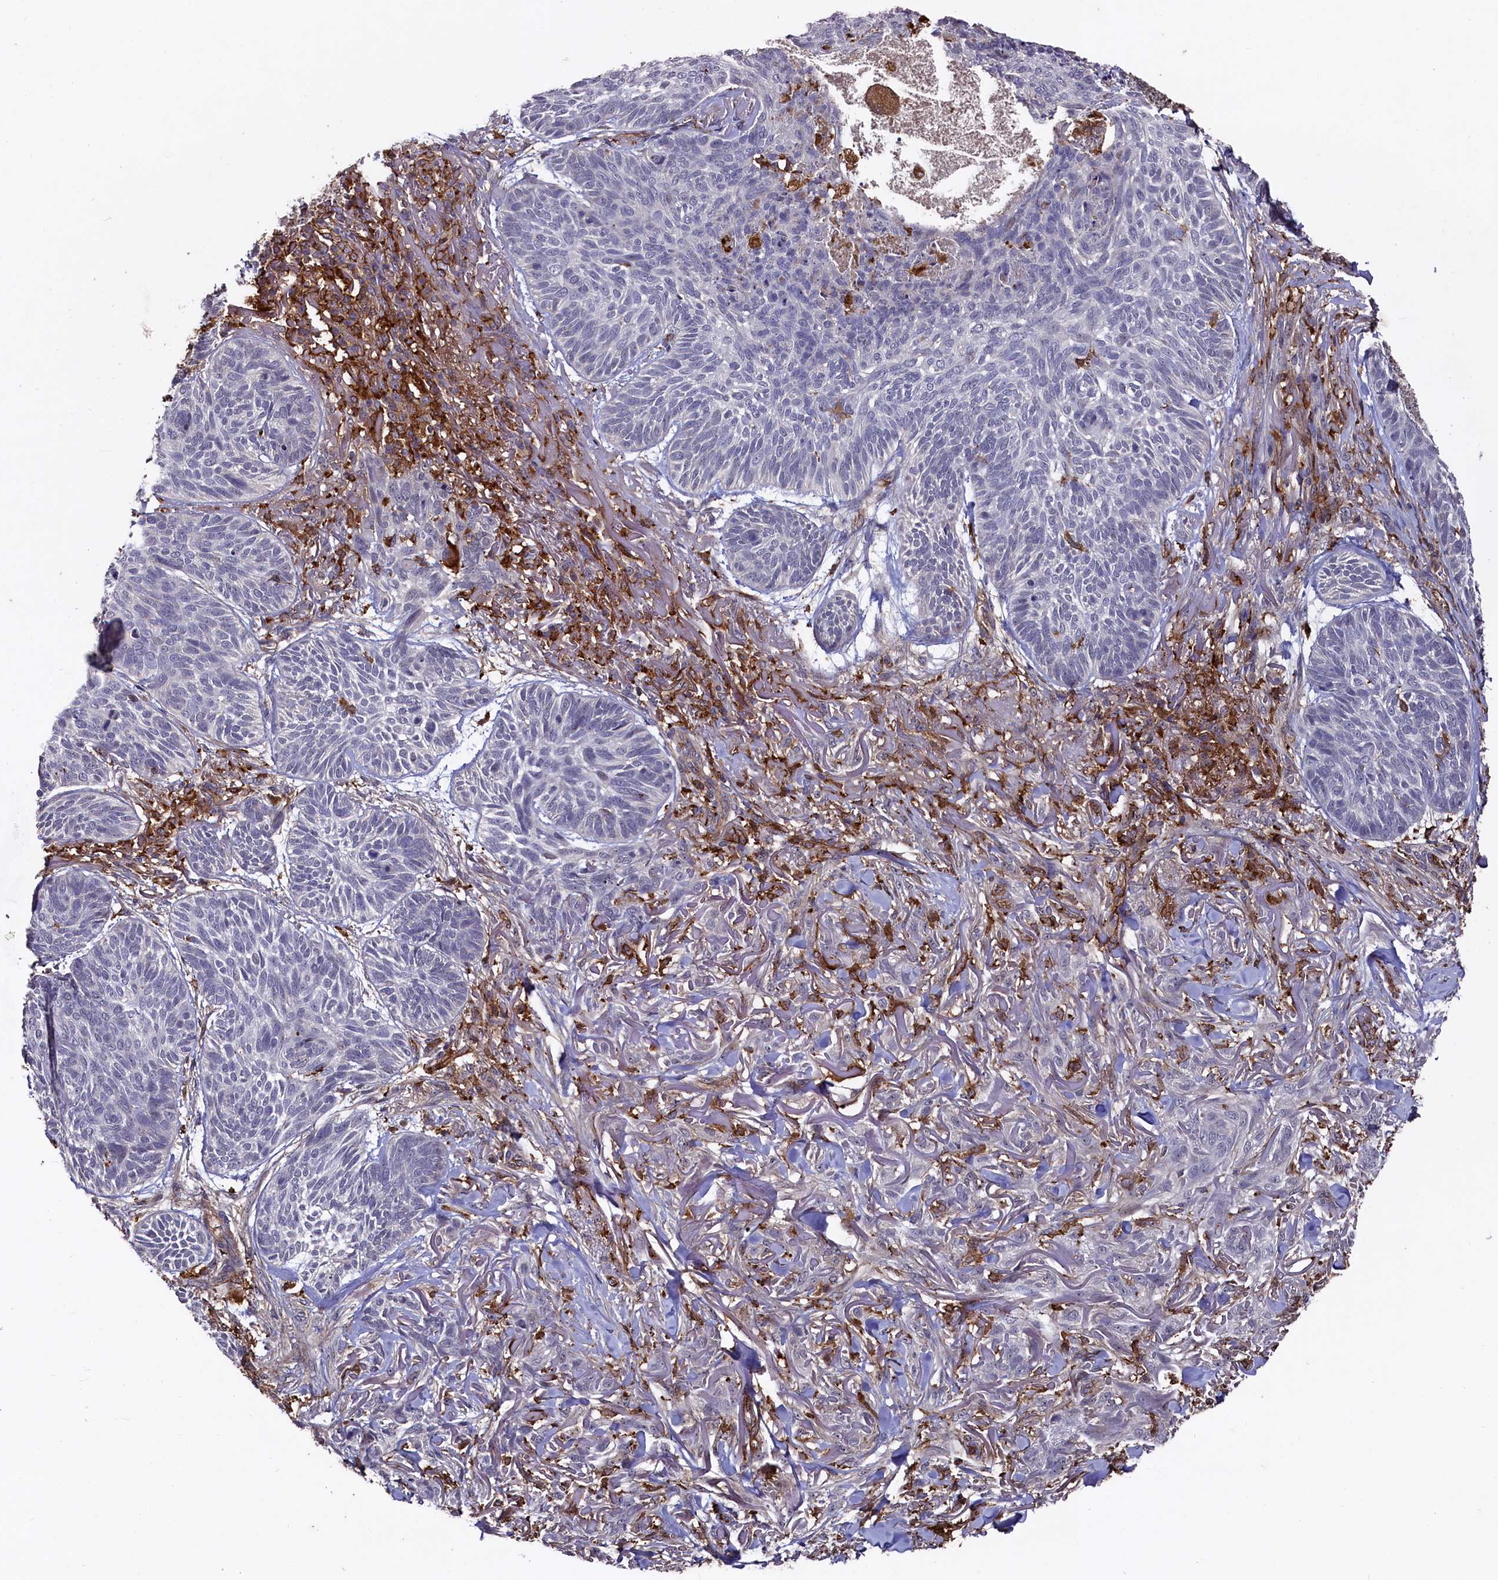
{"staining": {"intensity": "negative", "quantity": "none", "location": "none"}, "tissue": "skin cancer", "cell_type": "Tumor cells", "image_type": "cancer", "snomed": [{"axis": "morphology", "description": "Normal tissue, NOS"}, {"axis": "morphology", "description": "Basal cell carcinoma"}, {"axis": "topography", "description": "Skin"}], "caption": "Immunohistochemistry (IHC) photomicrograph of human skin cancer (basal cell carcinoma) stained for a protein (brown), which reveals no expression in tumor cells.", "gene": "PLEKHO2", "patient": {"sex": "male", "age": 66}}